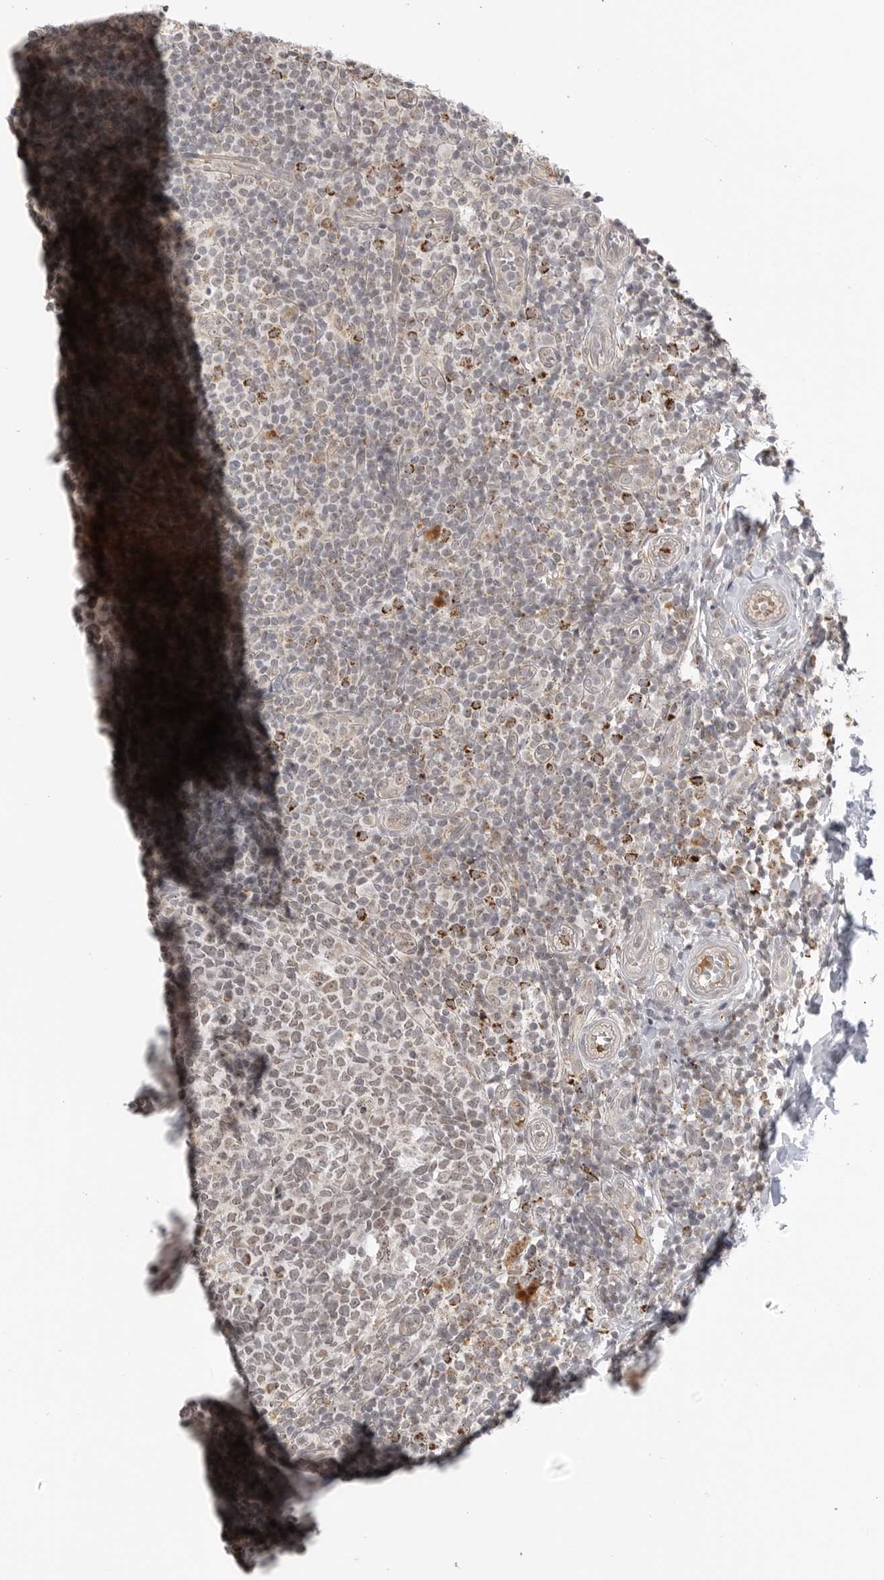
{"staining": {"intensity": "weak", "quantity": "25%-75%", "location": "nuclear"}, "tissue": "tonsil", "cell_type": "Germinal center cells", "image_type": "normal", "snomed": [{"axis": "morphology", "description": "Normal tissue, NOS"}, {"axis": "topography", "description": "Tonsil"}], "caption": "DAB (3,3'-diaminobenzidine) immunohistochemical staining of benign human tonsil reveals weak nuclear protein positivity in approximately 25%-75% of germinal center cells.", "gene": "KALRN", "patient": {"sex": "female", "age": 19}}